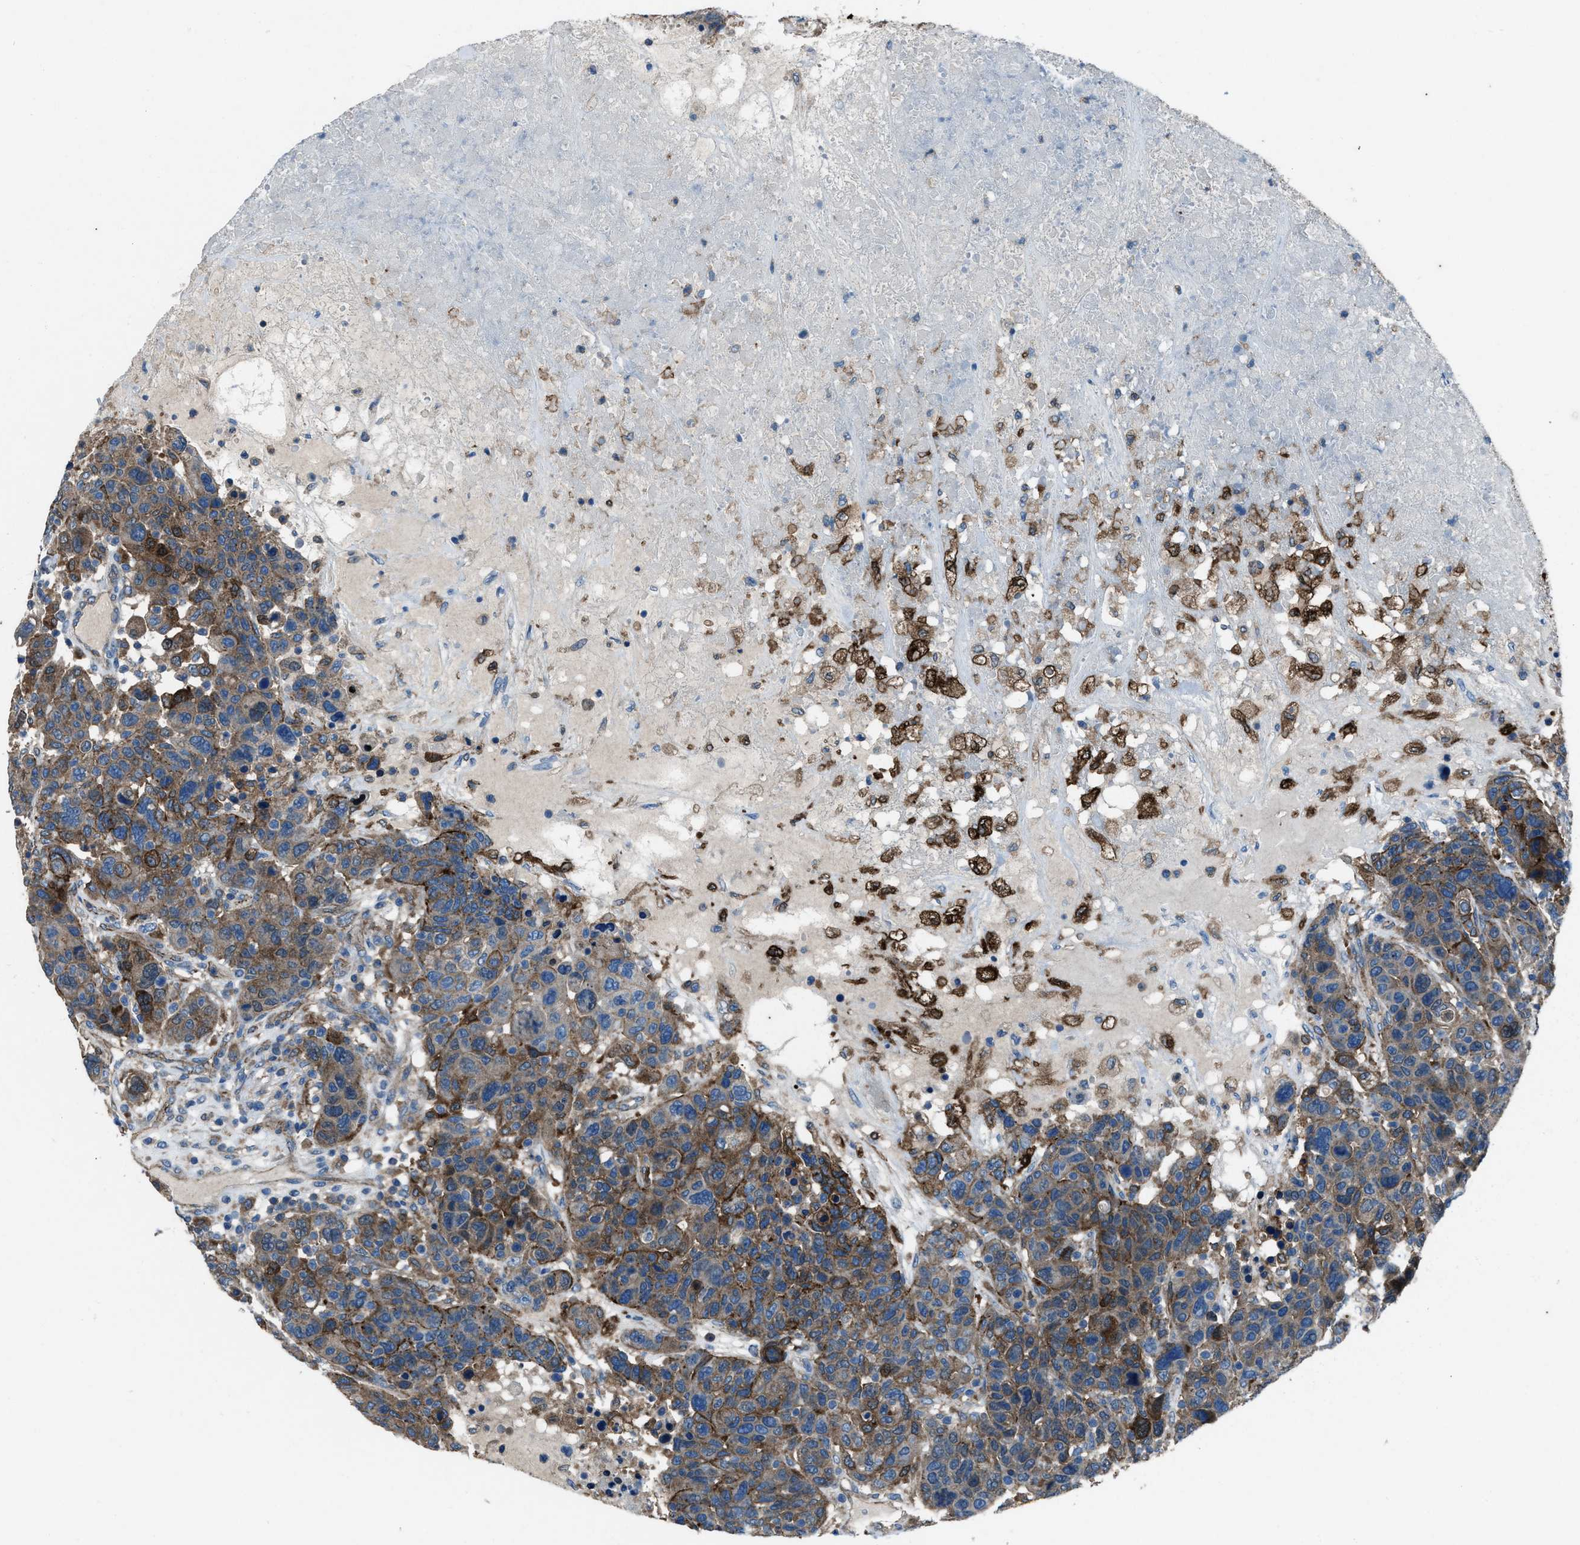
{"staining": {"intensity": "moderate", "quantity": ">75%", "location": "cytoplasmic/membranous"}, "tissue": "breast cancer", "cell_type": "Tumor cells", "image_type": "cancer", "snomed": [{"axis": "morphology", "description": "Duct carcinoma"}, {"axis": "topography", "description": "Breast"}], "caption": "About >75% of tumor cells in breast cancer (invasive ductal carcinoma) show moderate cytoplasmic/membranous protein positivity as visualized by brown immunohistochemical staining.", "gene": "SVIL", "patient": {"sex": "female", "age": 37}}